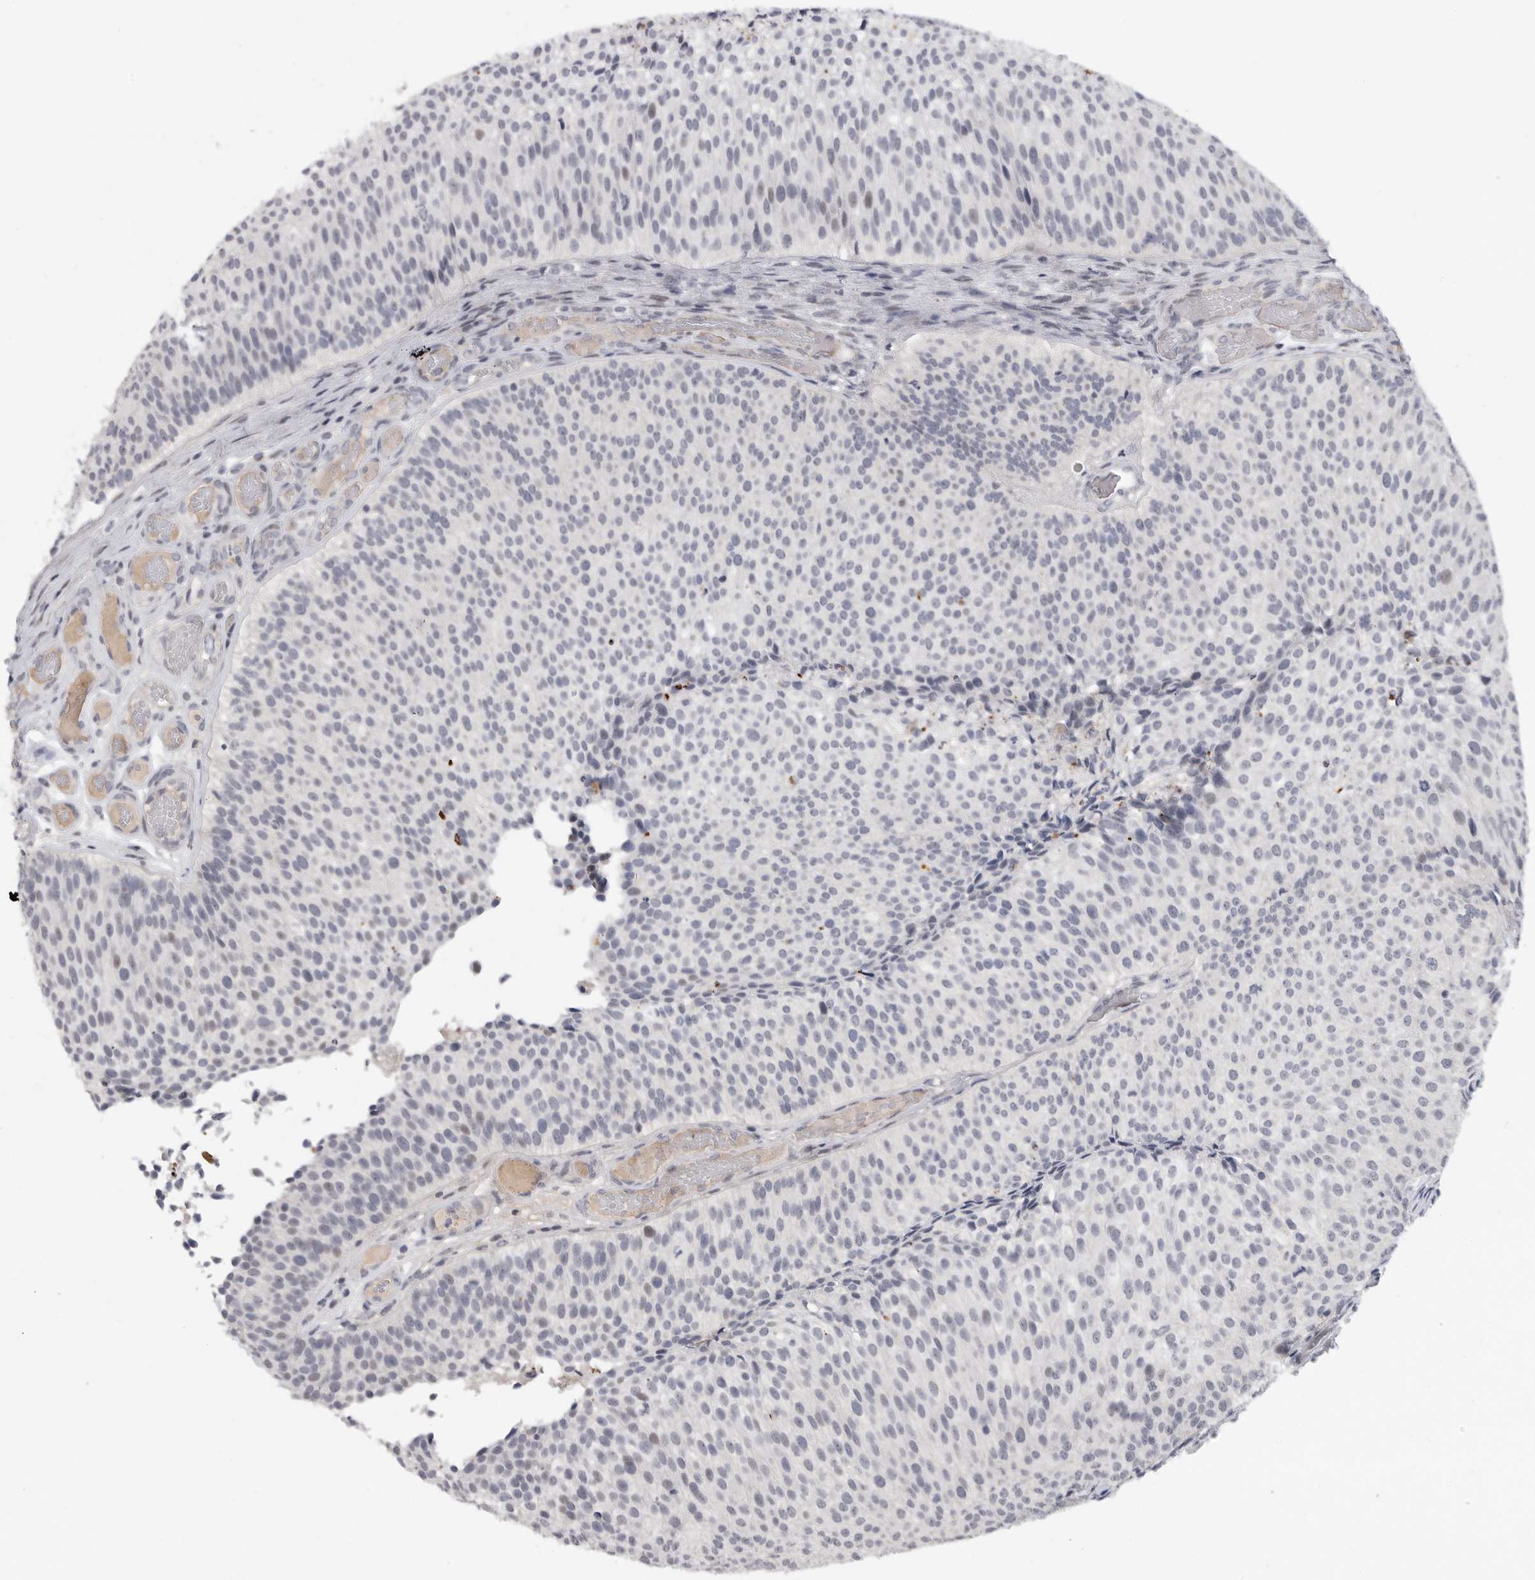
{"staining": {"intensity": "negative", "quantity": "none", "location": "none"}, "tissue": "urothelial cancer", "cell_type": "Tumor cells", "image_type": "cancer", "snomed": [{"axis": "morphology", "description": "Urothelial carcinoma, Low grade"}, {"axis": "topography", "description": "Urinary bladder"}], "caption": "A histopathology image of urothelial carcinoma (low-grade) stained for a protein shows no brown staining in tumor cells.", "gene": "FBXO43", "patient": {"sex": "male", "age": 86}}